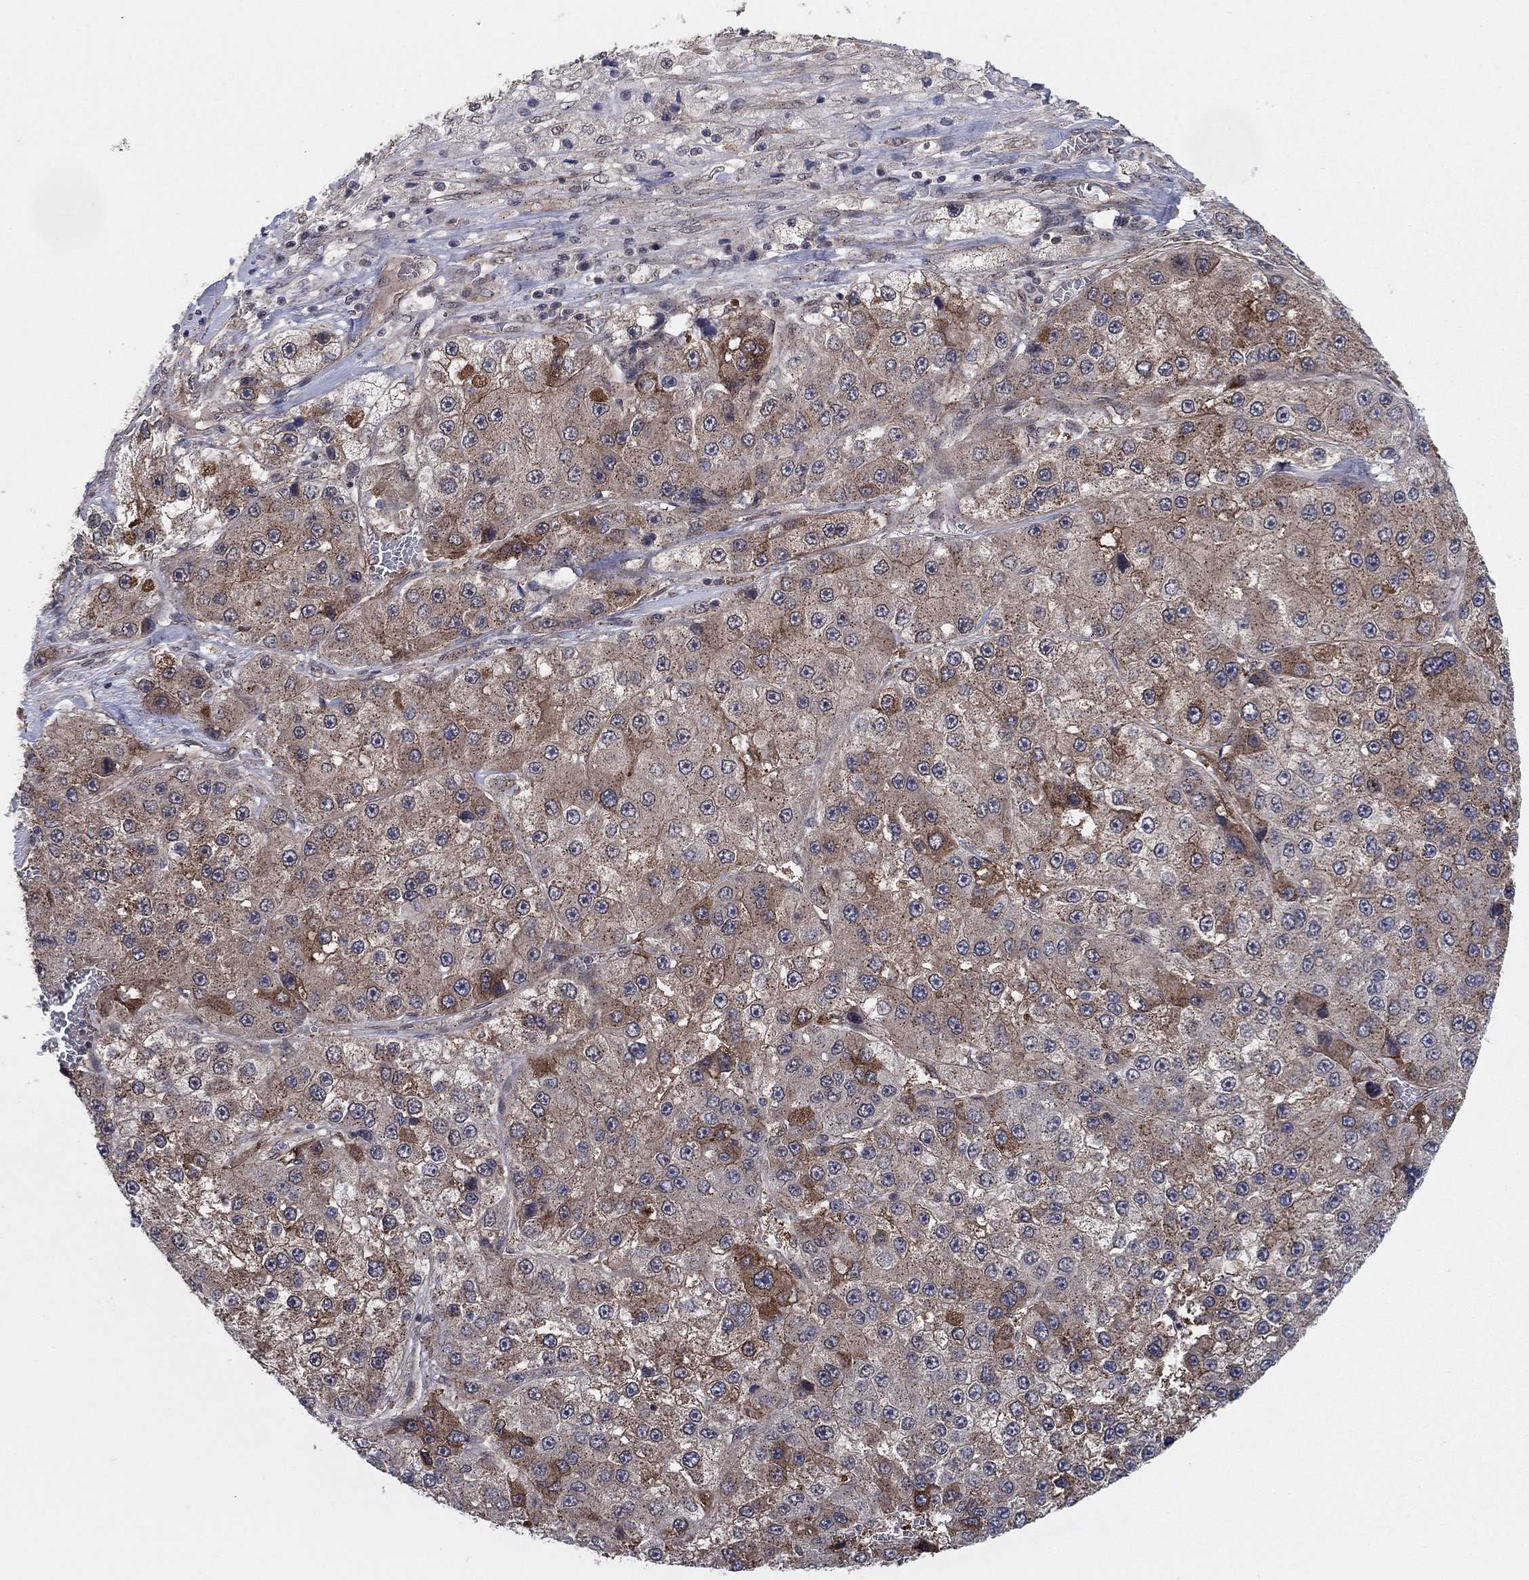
{"staining": {"intensity": "moderate", "quantity": "25%-75%", "location": "cytoplasmic/membranous"}, "tissue": "liver cancer", "cell_type": "Tumor cells", "image_type": "cancer", "snomed": [{"axis": "morphology", "description": "Carcinoma, Hepatocellular, NOS"}, {"axis": "topography", "description": "Liver"}], "caption": "Liver cancer was stained to show a protein in brown. There is medium levels of moderate cytoplasmic/membranous staining in about 25%-75% of tumor cells.", "gene": "SH3RF1", "patient": {"sex": "female", "age": 73}}